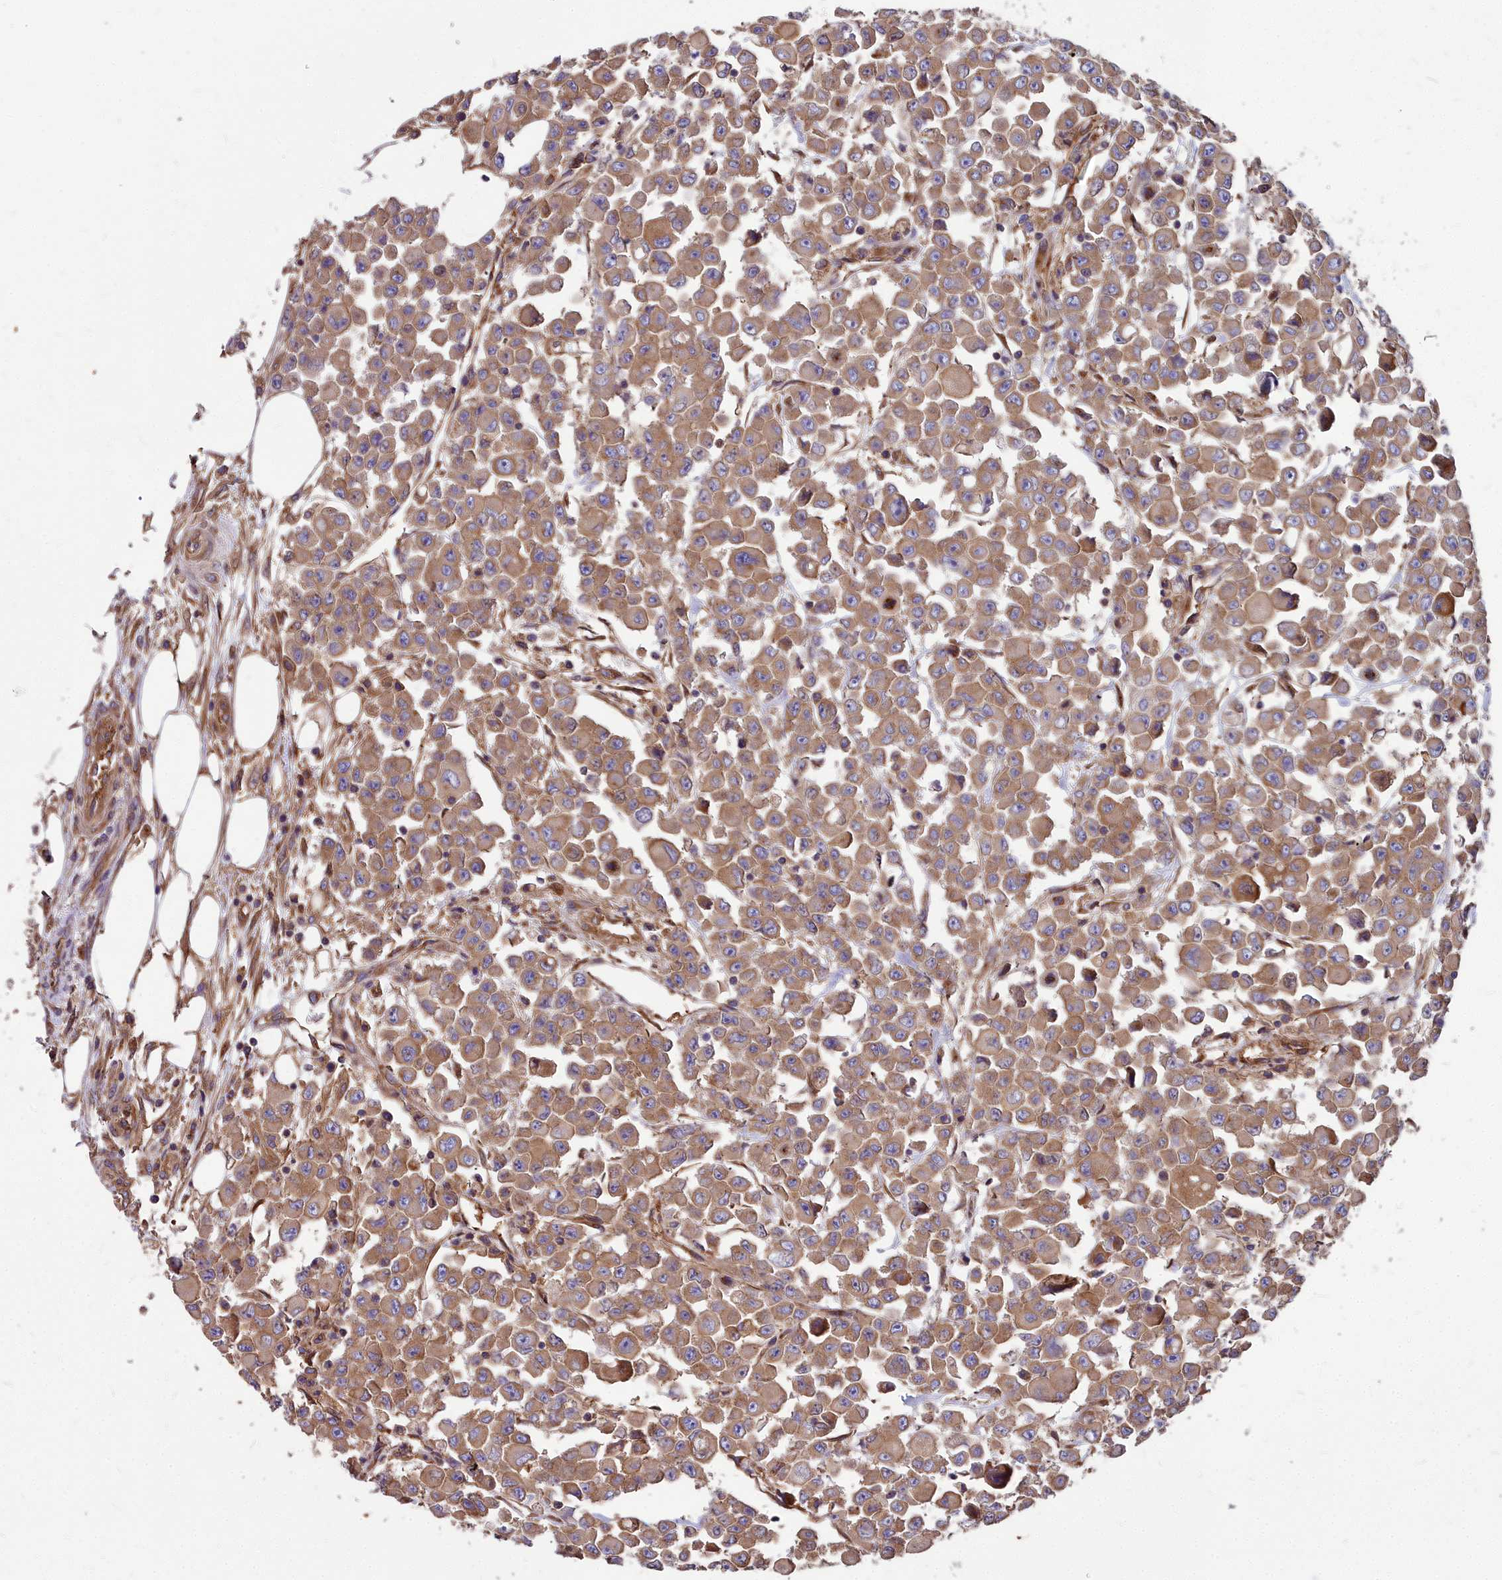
{"staining": {"intensity": "moderate", "quantity": ">75%", "location": "cytoplasmic/membranous"}, "tissue": "colorectal cancer", "cell_type": "Tumor cells", "image_type": "cancer", "snomed": [{"axis": "morphology", "description": "Adenocarcinoma, NOS"}, {"axis": "topography", "description": "Colon"}], "caption": "High-magnification brightfield microscopy of colorectal cancer stained with DAB (brown) and counterstained with hematoxylin (blue). tumor cells exhibit moderate cytoplasmic/membranous expression is identified in about>75% of cells. The staining was performed using DAB (3,3'-diaminobenzidine), with brown indicating positive protein expression. Nuclei are stained blue with hematoxylin.", "gene": "DCTN3", "patient": {"sex": "male", "age": 51}}